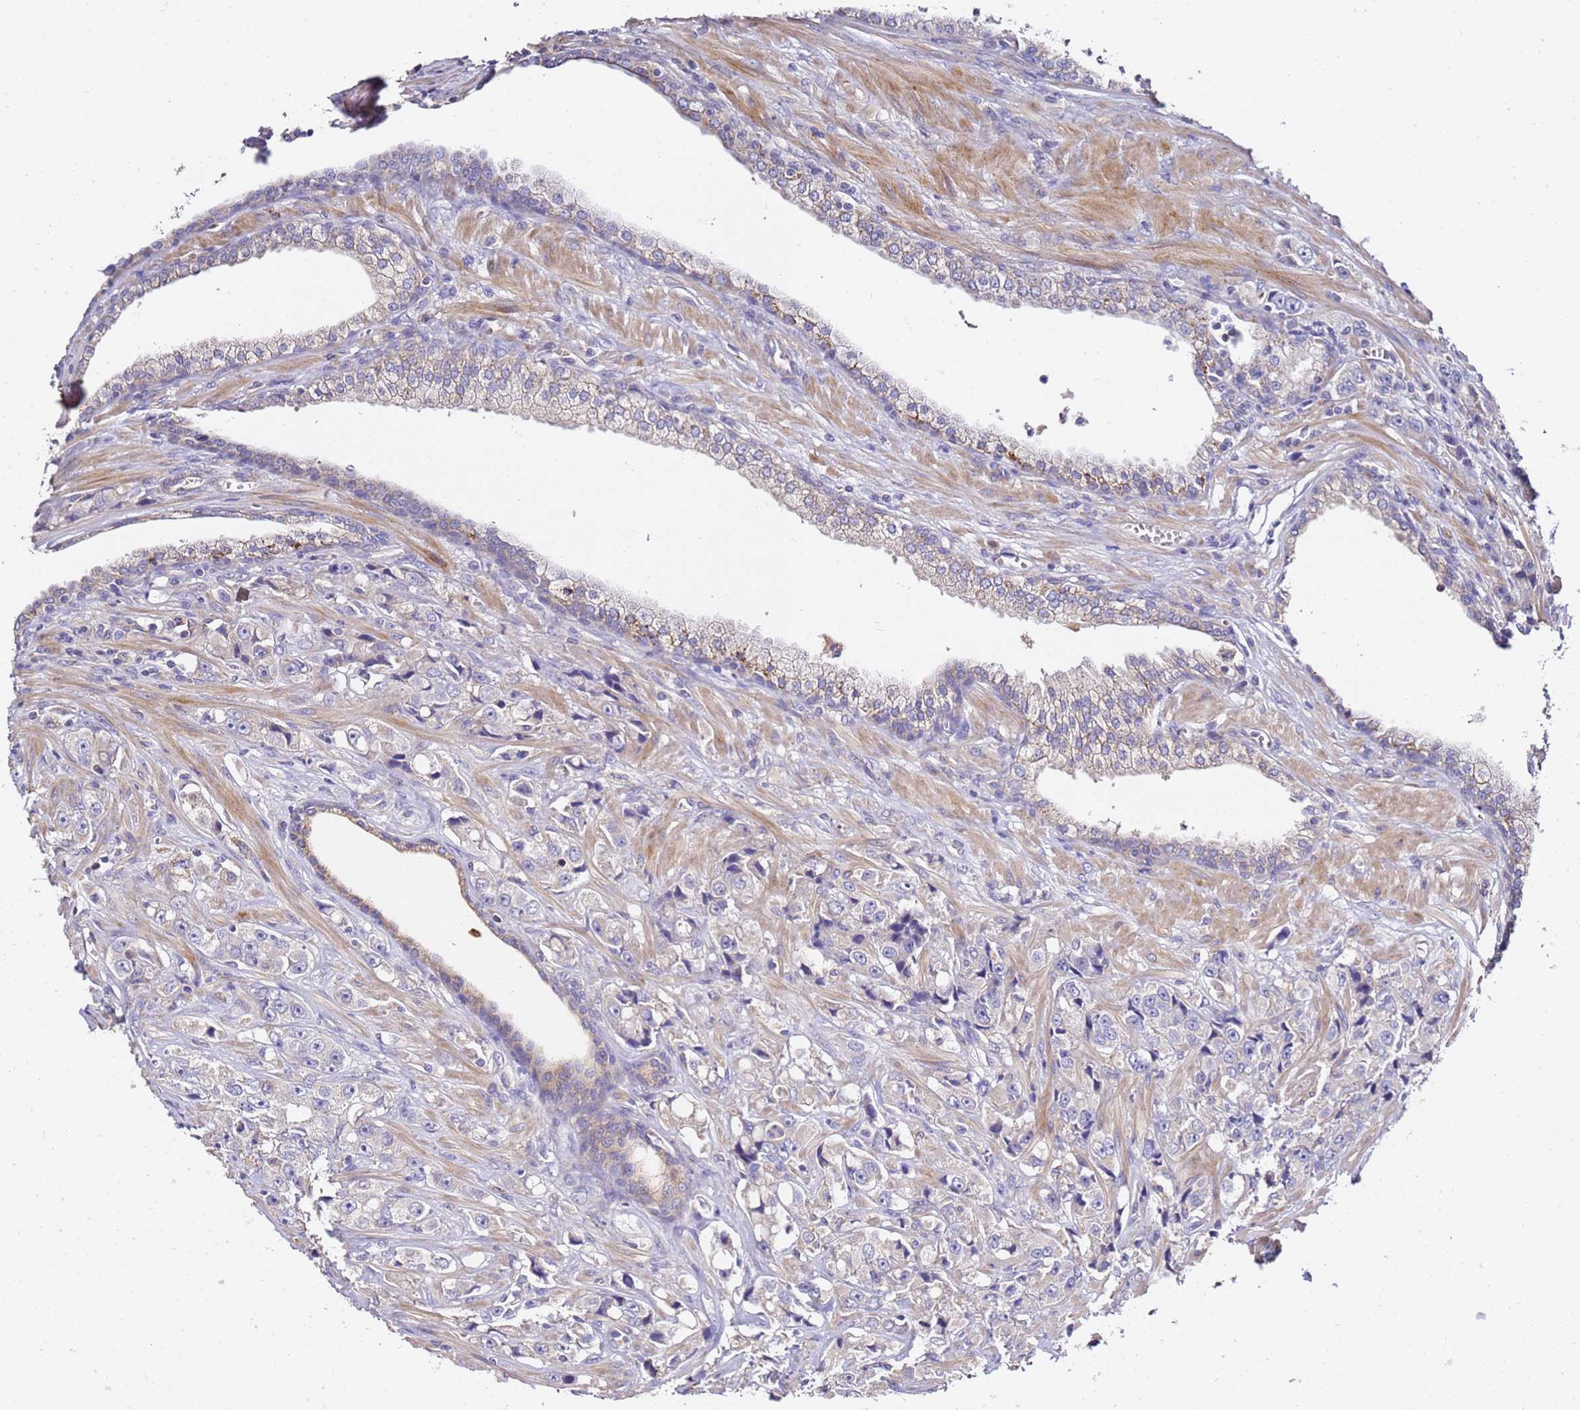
{"staining": {"intensity": "negative", "quantity": "none", "location": "none"}, "tissue": "prostate cancer", "cell_type": "Tumor cells", "image_type": "cancer", "snomed": [{"axis": "morphology", "description": "Adenocarcinoma, High grade"}, {"axis": "topography", "description": "Prostate"}], "caption": "Tumor cells are negative for brown protein staining in prostate cancer (high-grade adenocarcinoma). Nuclei are stained in blue.", "gene": "OR2B11", "patient": {"sex": "male", "age": 74}}